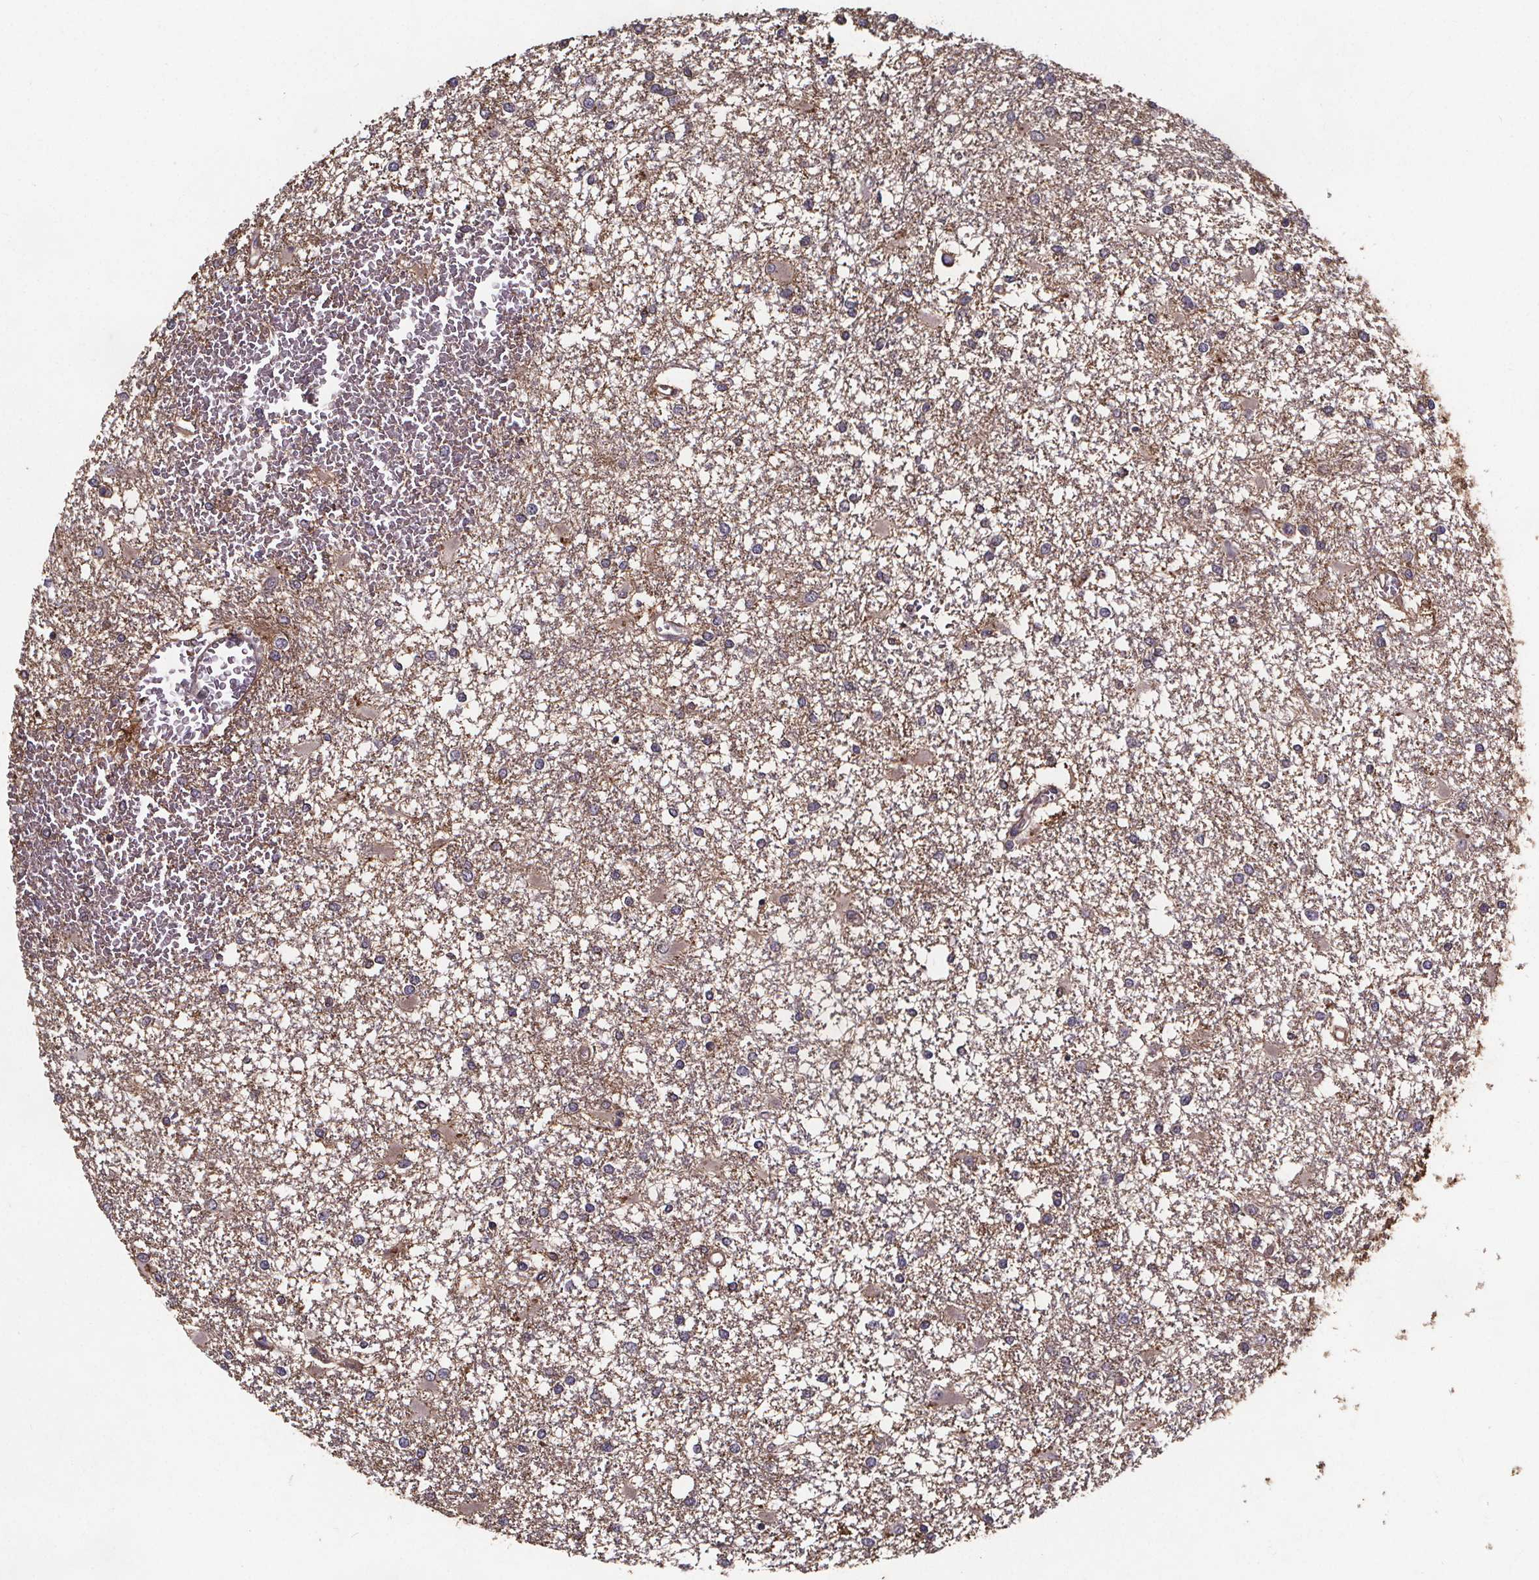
{"staining": {"intensity": "negative", "quantity": "none", "location": "none"}, "tissue": "glioma", "cell_type": "Tumor cells", "image_type": "cancer", "snomed": [{"axis": "morphology", "description": "Glioma, malignant, High grade"}, {"axis": "topography", "description": "Cerebral cortex"}], "caption": "A micrograph of human malignant glioma (high-grade) is negative for staining in tumor cells. (DAB IHC visualized using brightfield microscopy, high magnification).", "gene": "FASTKD3", "patient": {"sex": "male", "age": 79}}